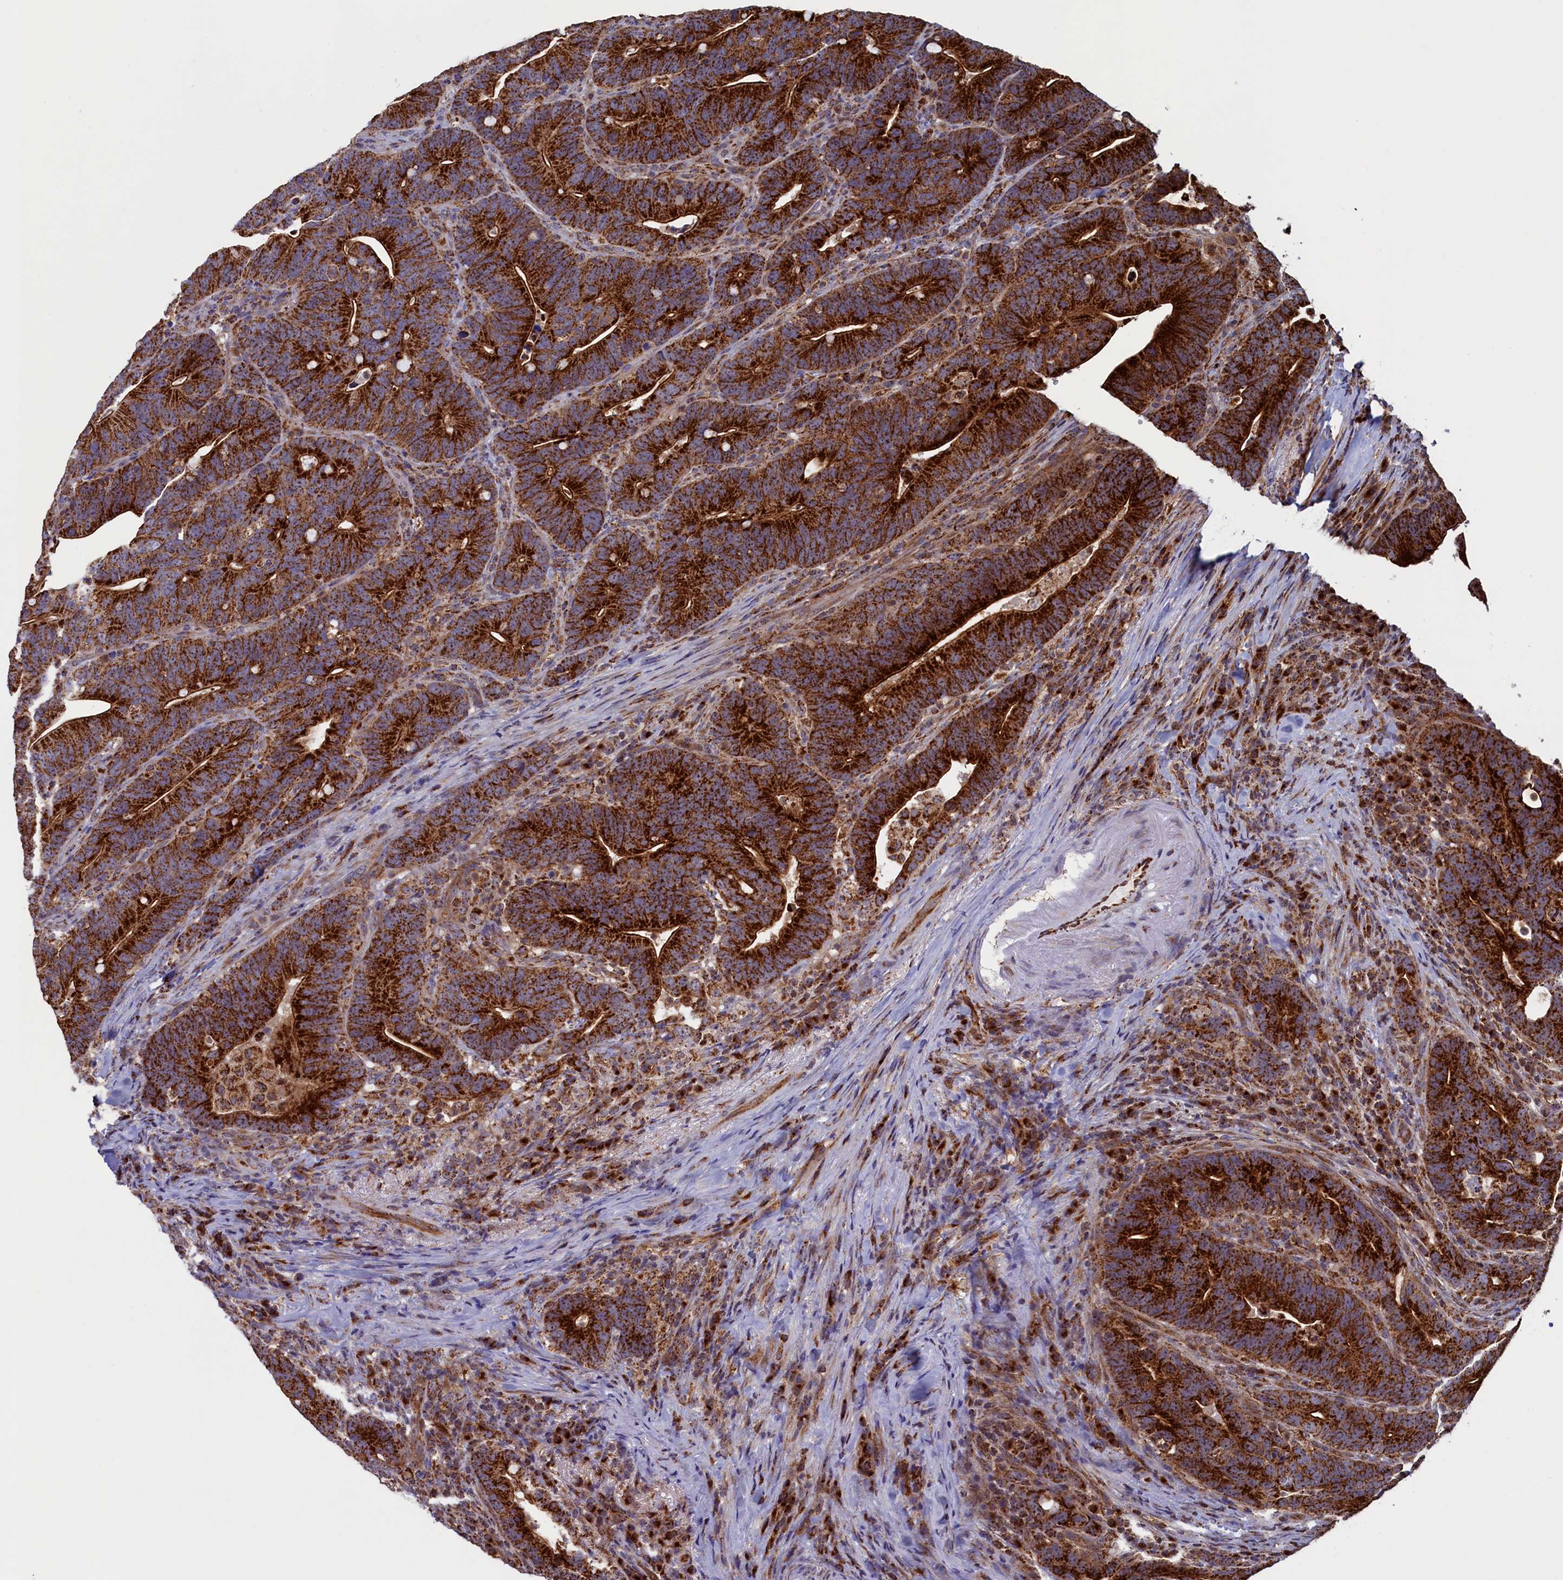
{"staining": {"intensity": "strong", "quantity": ">75%", "location": "cytoplasmic/membranous"}, "tissue": "colorectal cancer", "cell_type": "Tumor cells", "image_type": "cancer", "snomed": [{"axis": "morphology", "description": "Adenocarcinoma, NOS"}, {"axis": "topography", "description": "Colon"}], "caption": "Colorectal adenocarcinoma was stained to show a protein in brown. There is high levels of strong cytoplasmic/membranous expression in approximately >75% of tumor cells.", "gene": "UBE3B", "patient": {"sex": "female", "age": 66}}